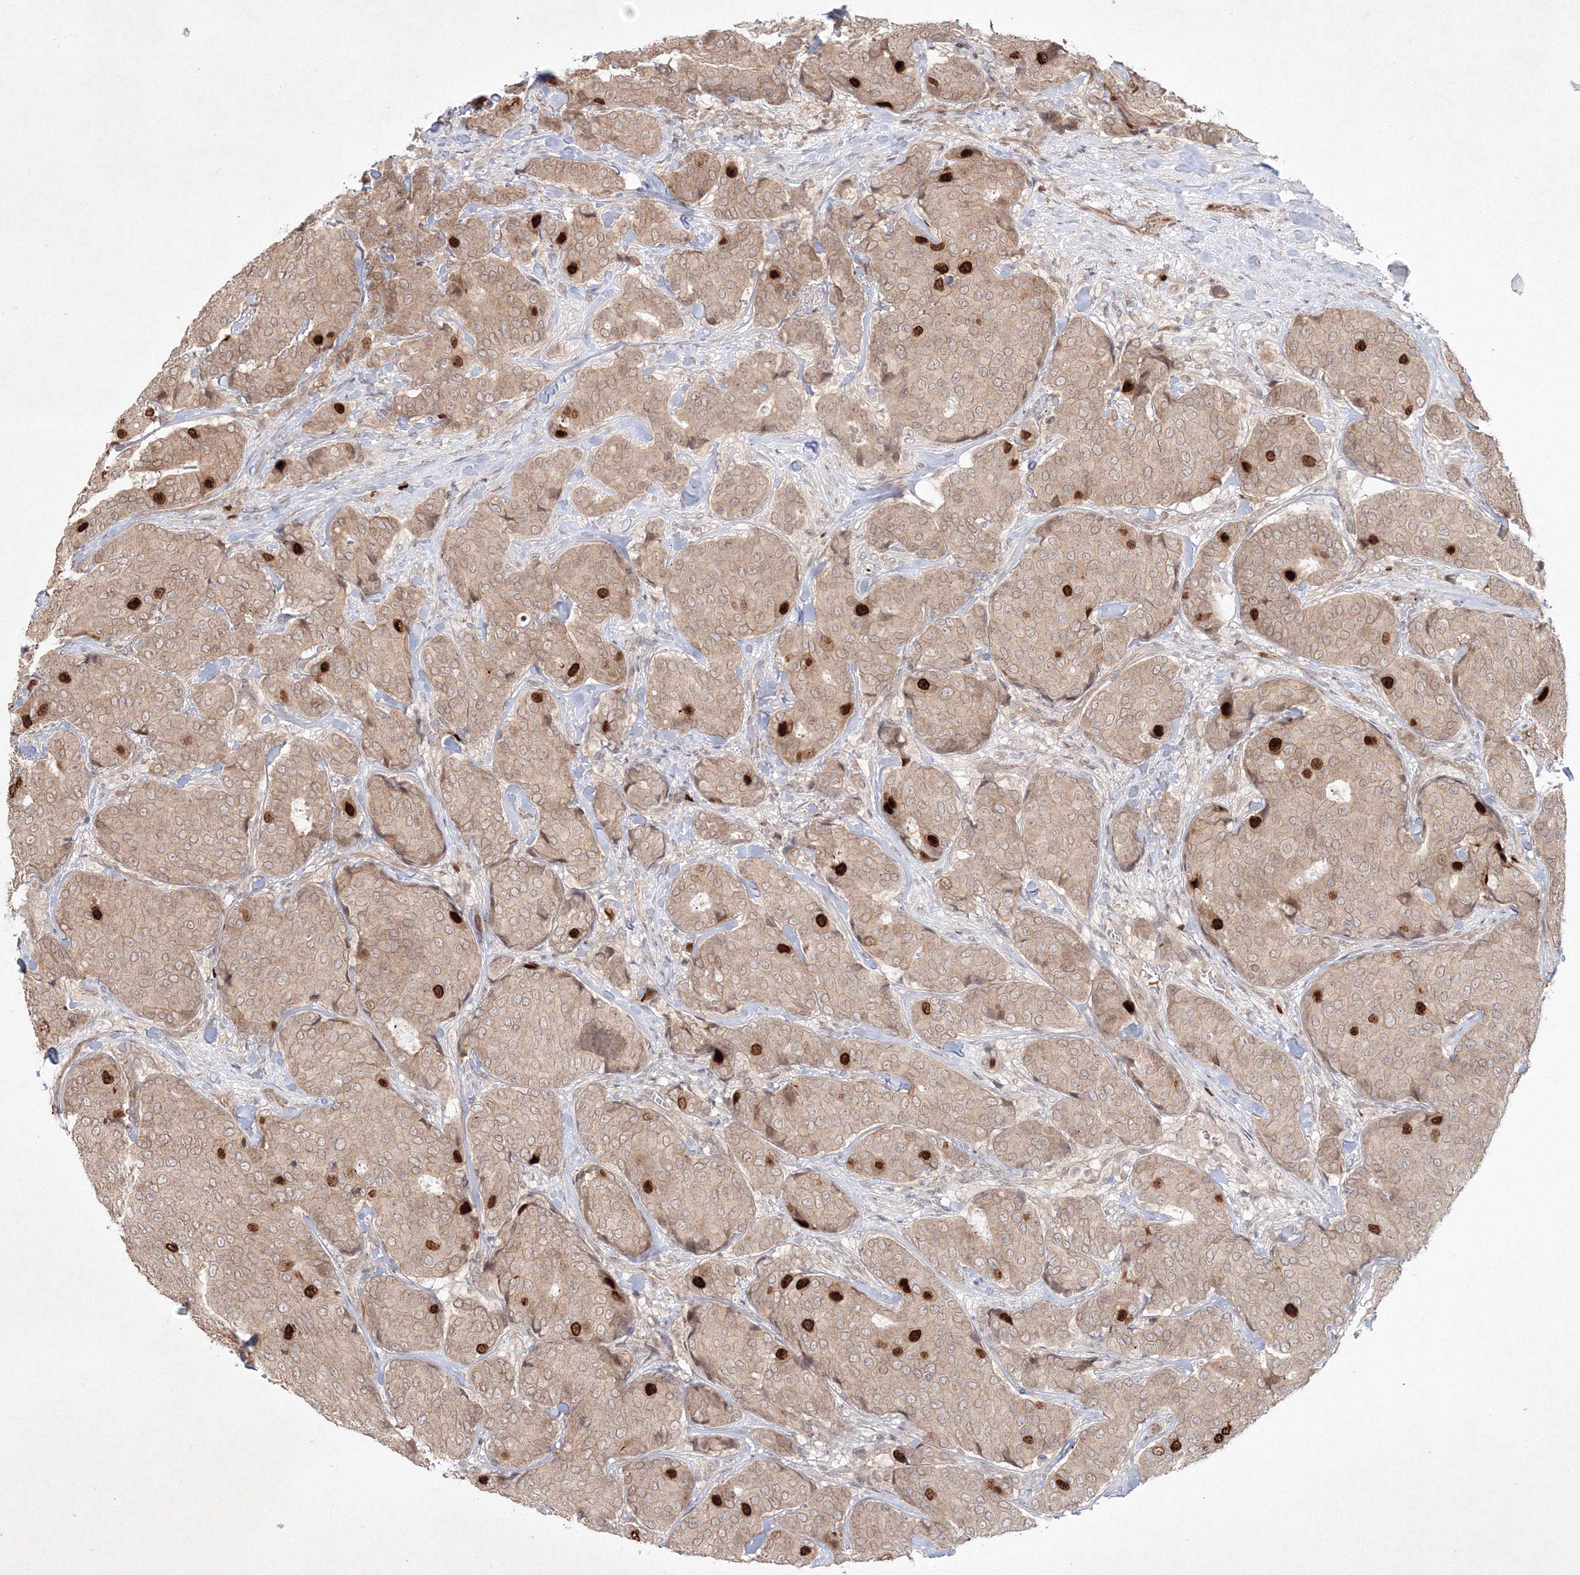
{"staining": {"intensity": "strong", "quantity": "<25%", "location": "cytoplasmic/membranous,nuclear"}, "tissue": "breast cancer", "cell_type": "Tumor cells", "image_type": "cancer", "snomed": [{"axis": "morphology", "description": "Duct carcinoma"}, {"axis": "topography", "description": "Breast"}], "caption": "There is medium levels of strong cytoplasmic/membranous and nuclear staining in tumor cells of breast cancer (infiltrating ductal carcinoma), as demonstrated by immunohistochemical staining (brown color).", "gene": "KIF20A", "patient": {"sex": "female", "age": 75}}